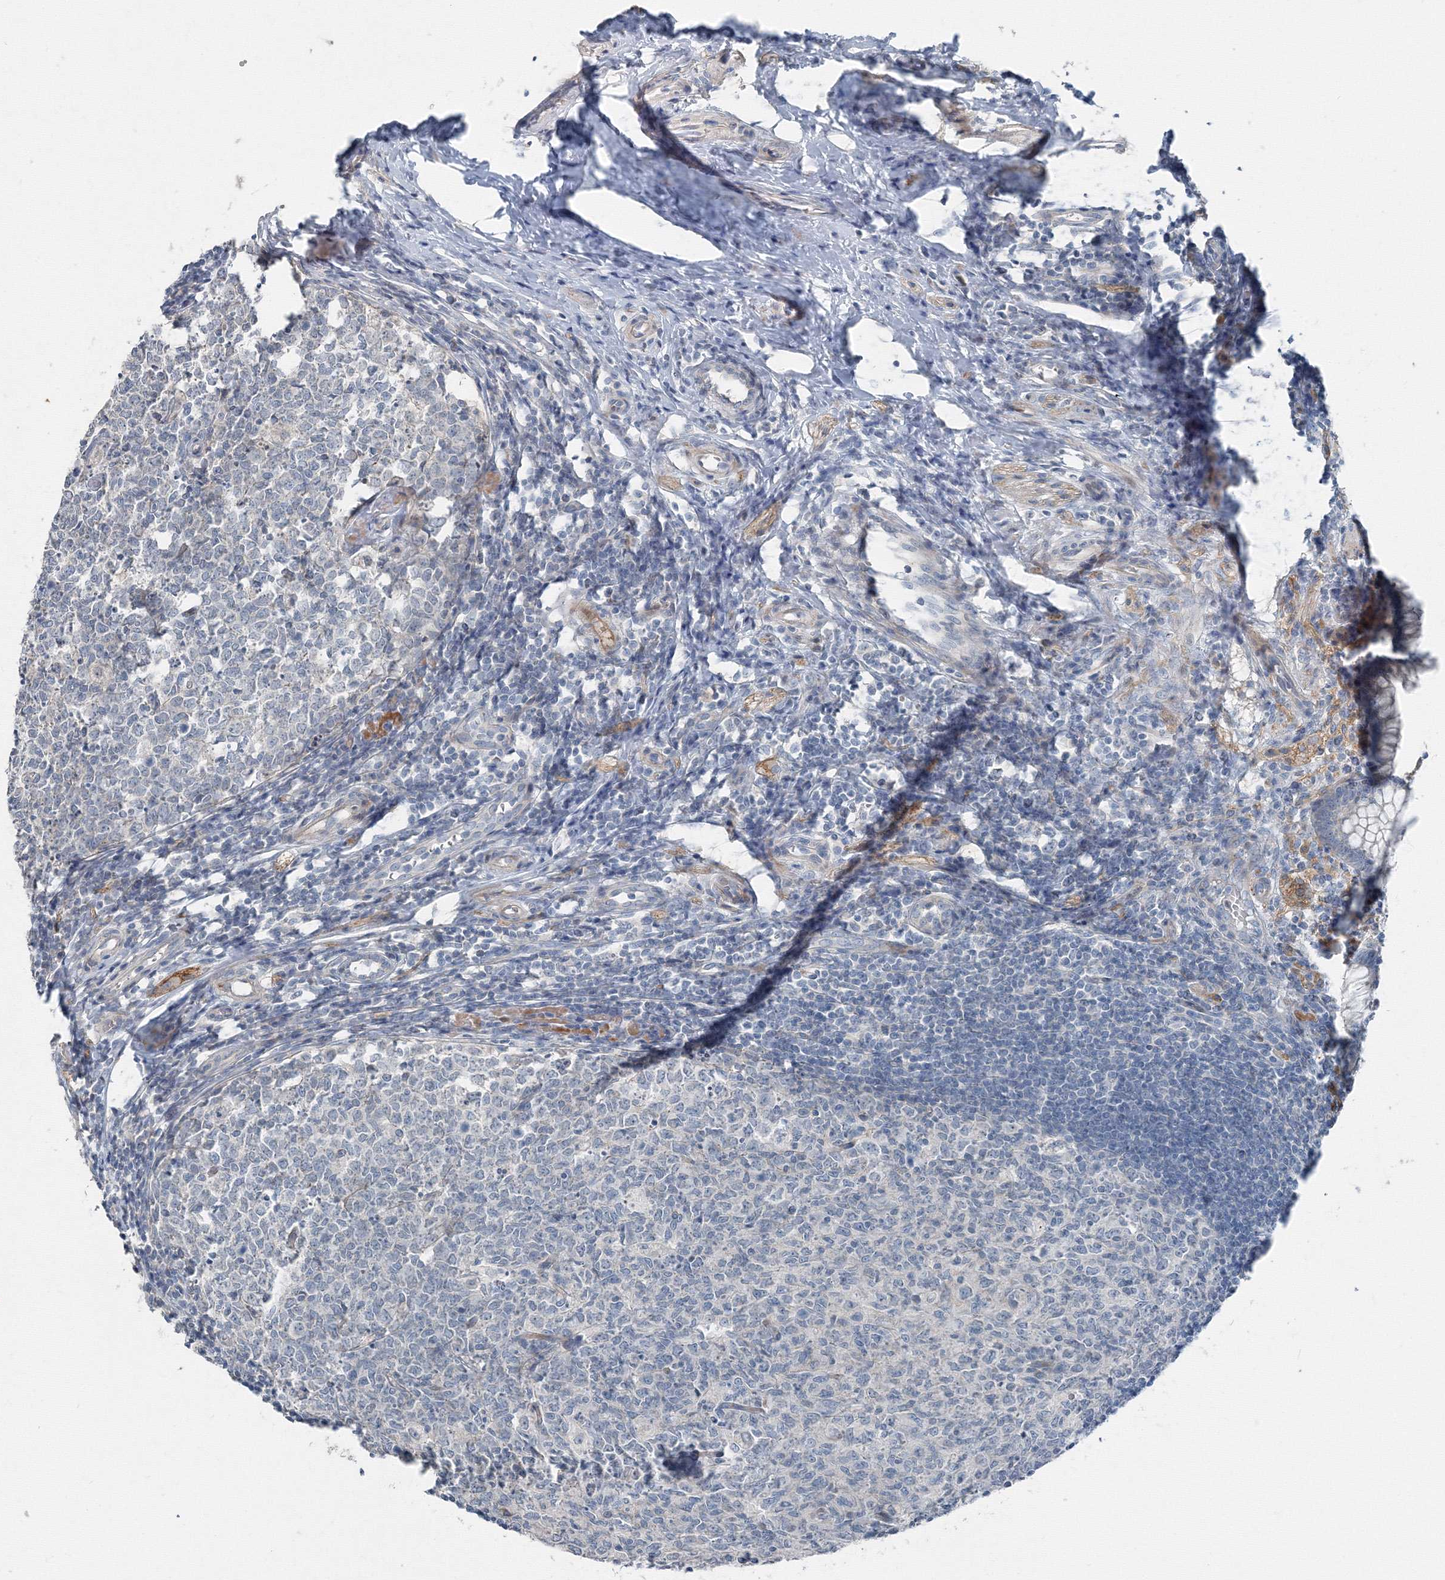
{"staining": {"intensity": "negative", "quantity": "none", "location": "none"}, "tissue": "appendix", "cell_type": "Glandular cells", "image_type": "normal", "snomed": [{"axis": "morphology", "description": "Normal tissue, NOS"}, {"axis": "topography", "description": "Appendix"}], "caption": "The photomicrograph shows no significant expression in glandular cells of appendix. Brightfield microscopy of immunohistochemistry stained with DAB (brown) and hematoxylin (blue), captured at high magnification.", "gene": "AASDH", "patient": {"sex": "male", "age": 14}}